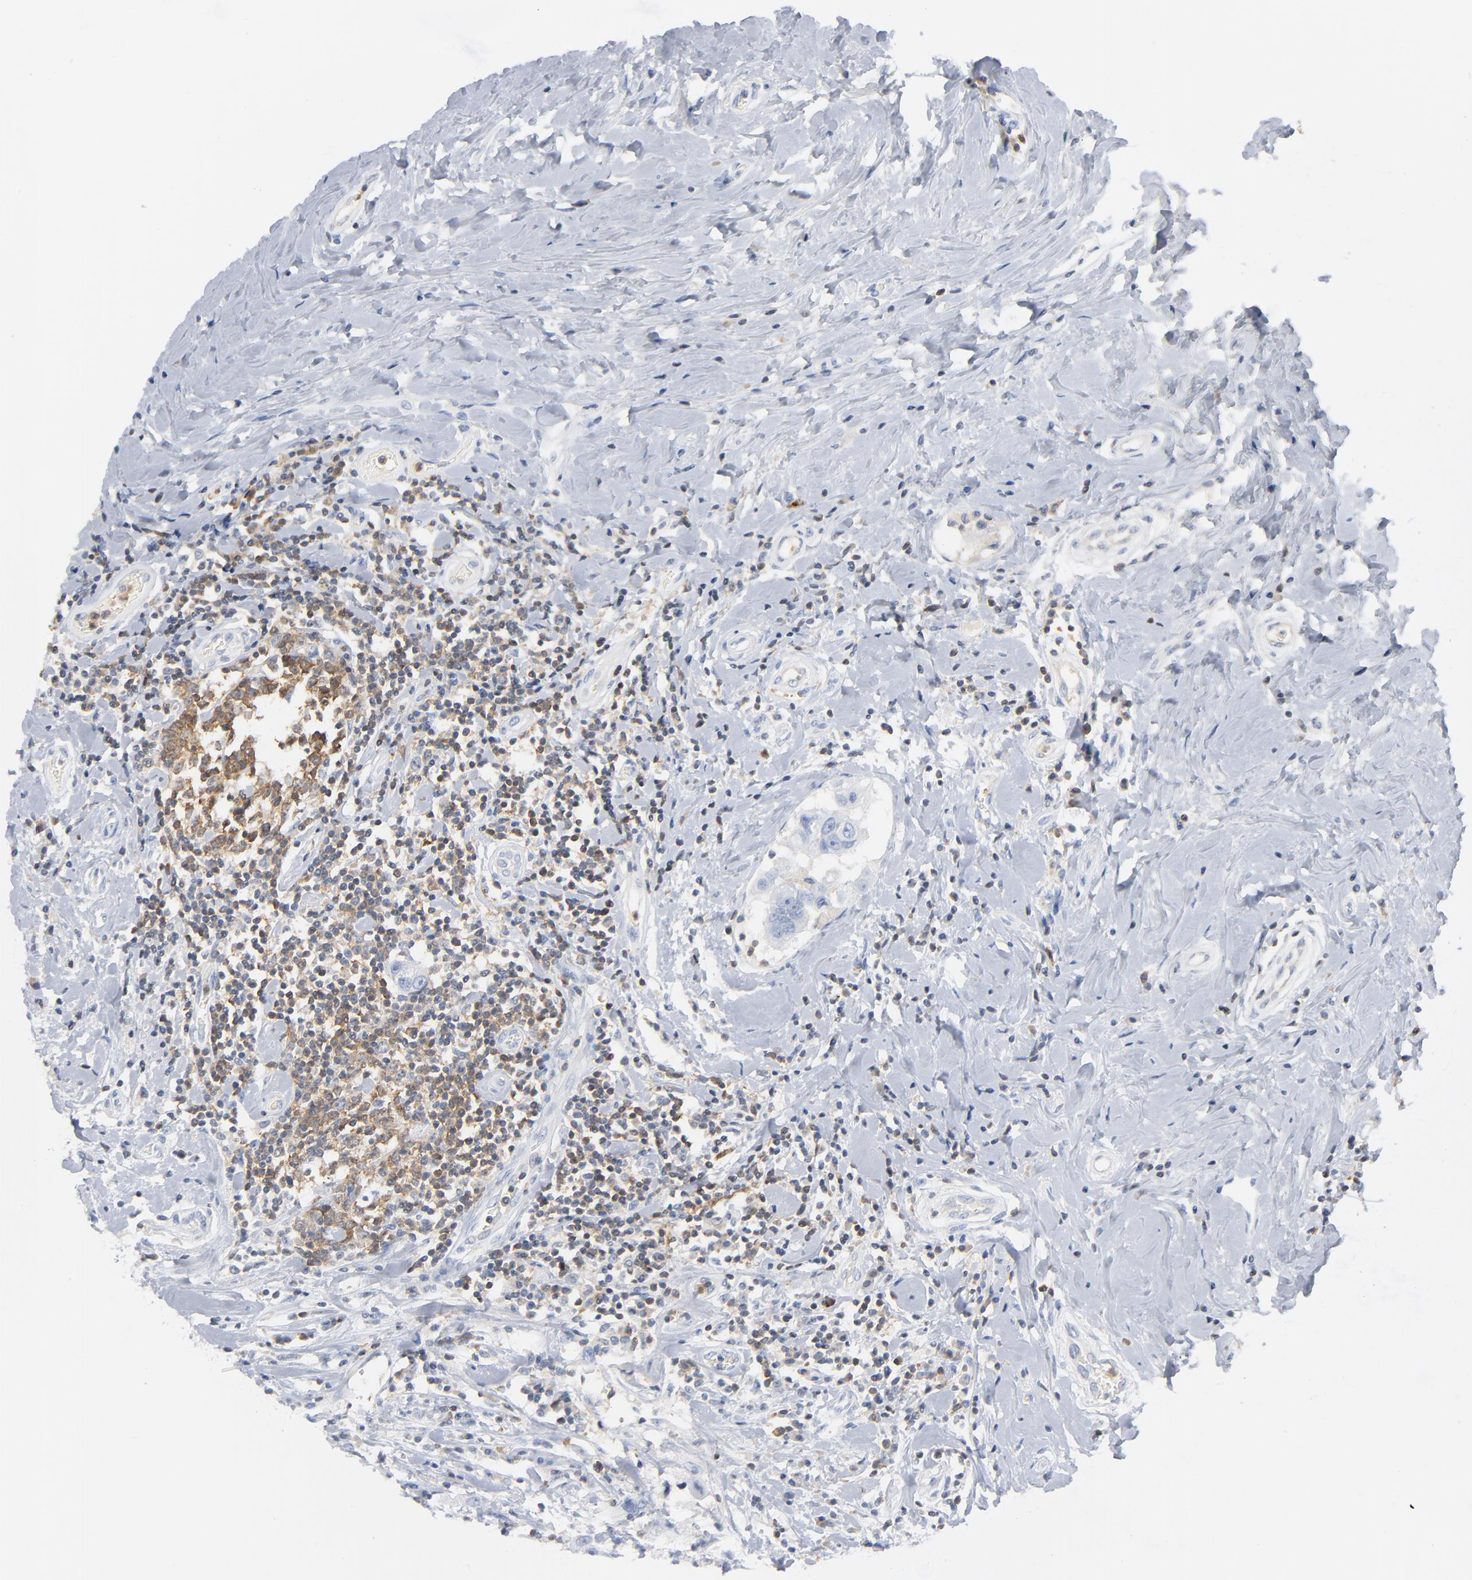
{"staining": {"intensity": "negative", "quantity": "none", "location": "none"}, "tissue": "breast cancer", "cell_type": "Tumor cells", "image_type": "cancer", "snomed": [{"axis": "morphology", "description": "Duct carcinoma"}, {"axis": "topography", "description": "Breast"}], "caption": "This is a image of IHC staining of breast infiltrating ductal carcinoma, which shows no positivity in tumor cells.", "gene": "PTK2B", "patient": {"sex": "female", "age": 27}}